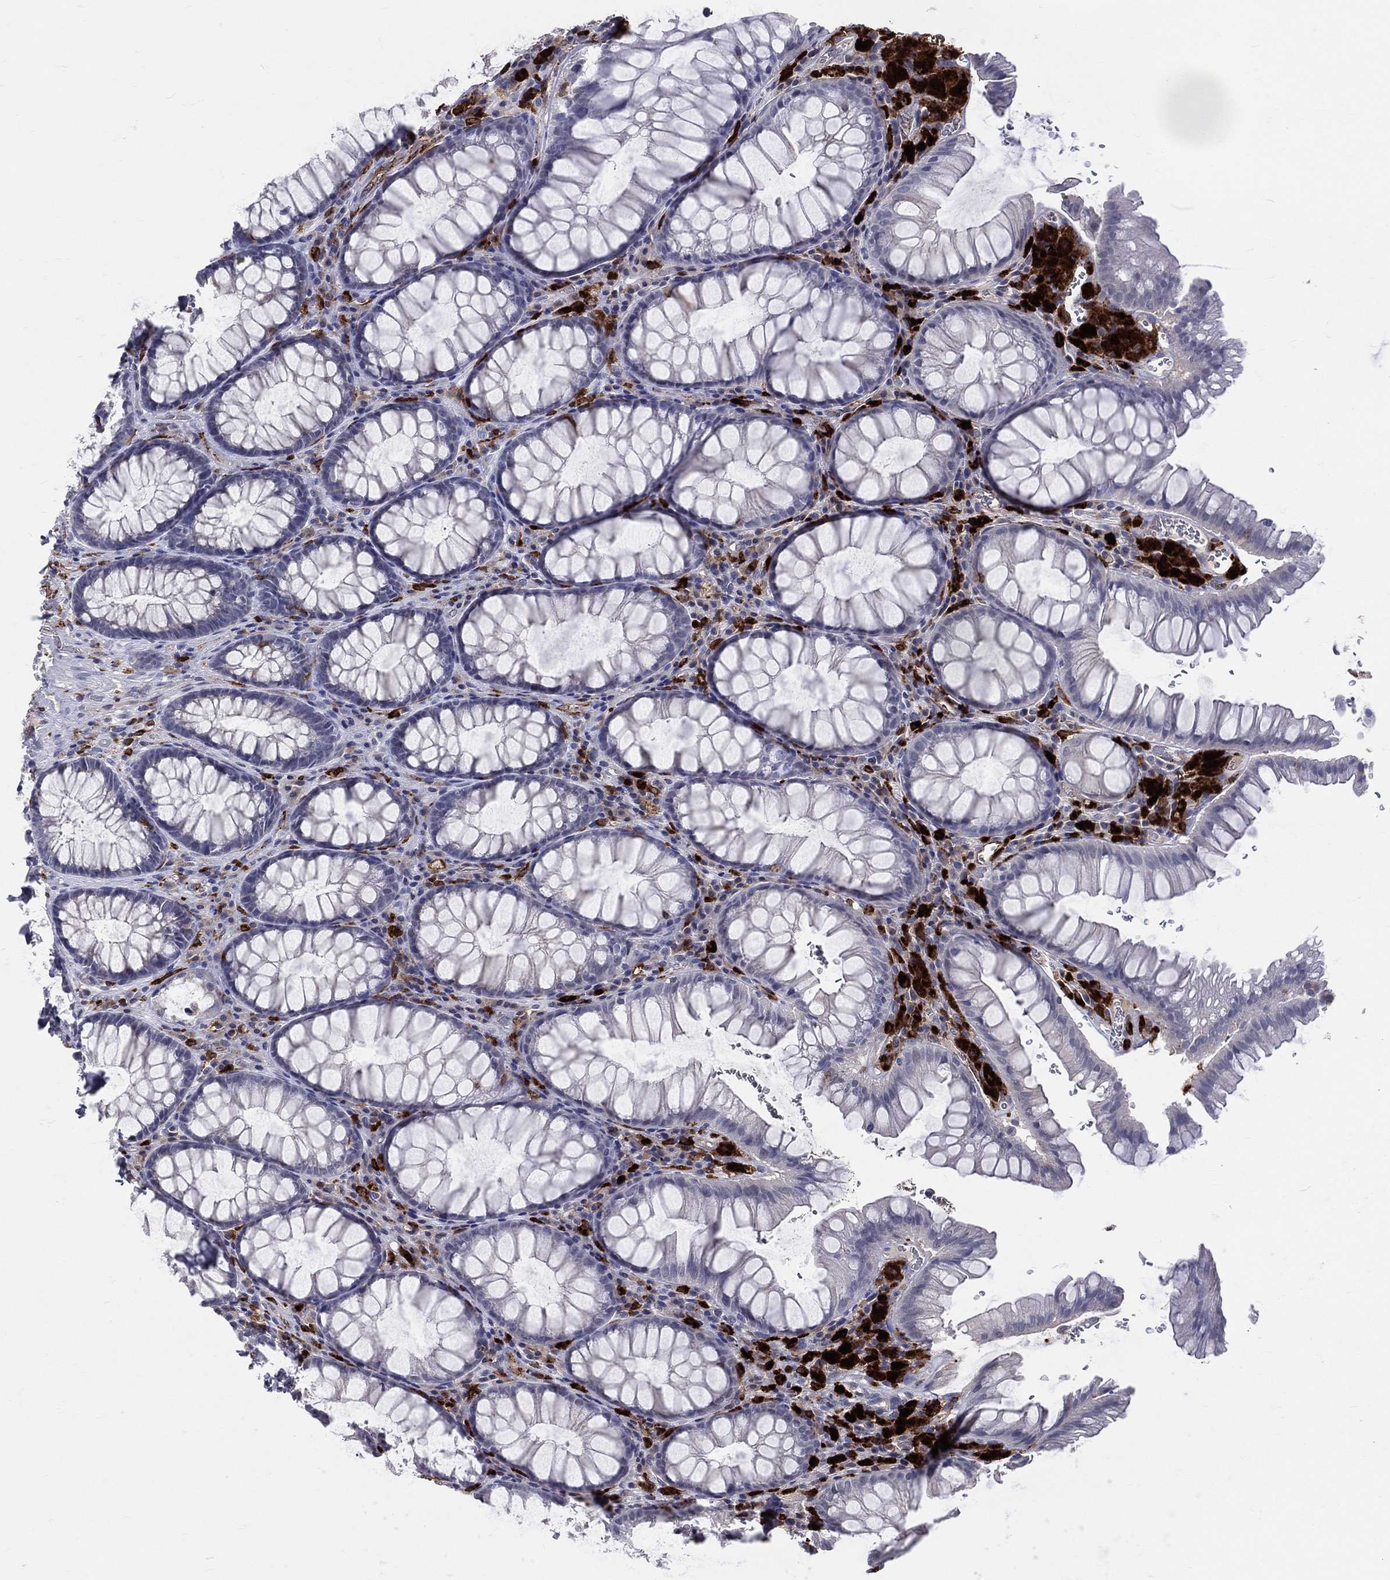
{"staining": {"intensity": "negative", "quantity": "none", "location": "none"}, "tissue": "rectum", "cell_type": "Glandular cells", "image_type": "normal", "snomed": [{"axis": "morphology", "description": "Normal tissue, NOS"}, {"axis": "topography", "description": "Rectum"}], "caption": "Human rectum stained for a protein using IHC demonstrates no staining in glandular cells.", "gene": "CD74", "patient": {"sex": "female", "age": 68}}